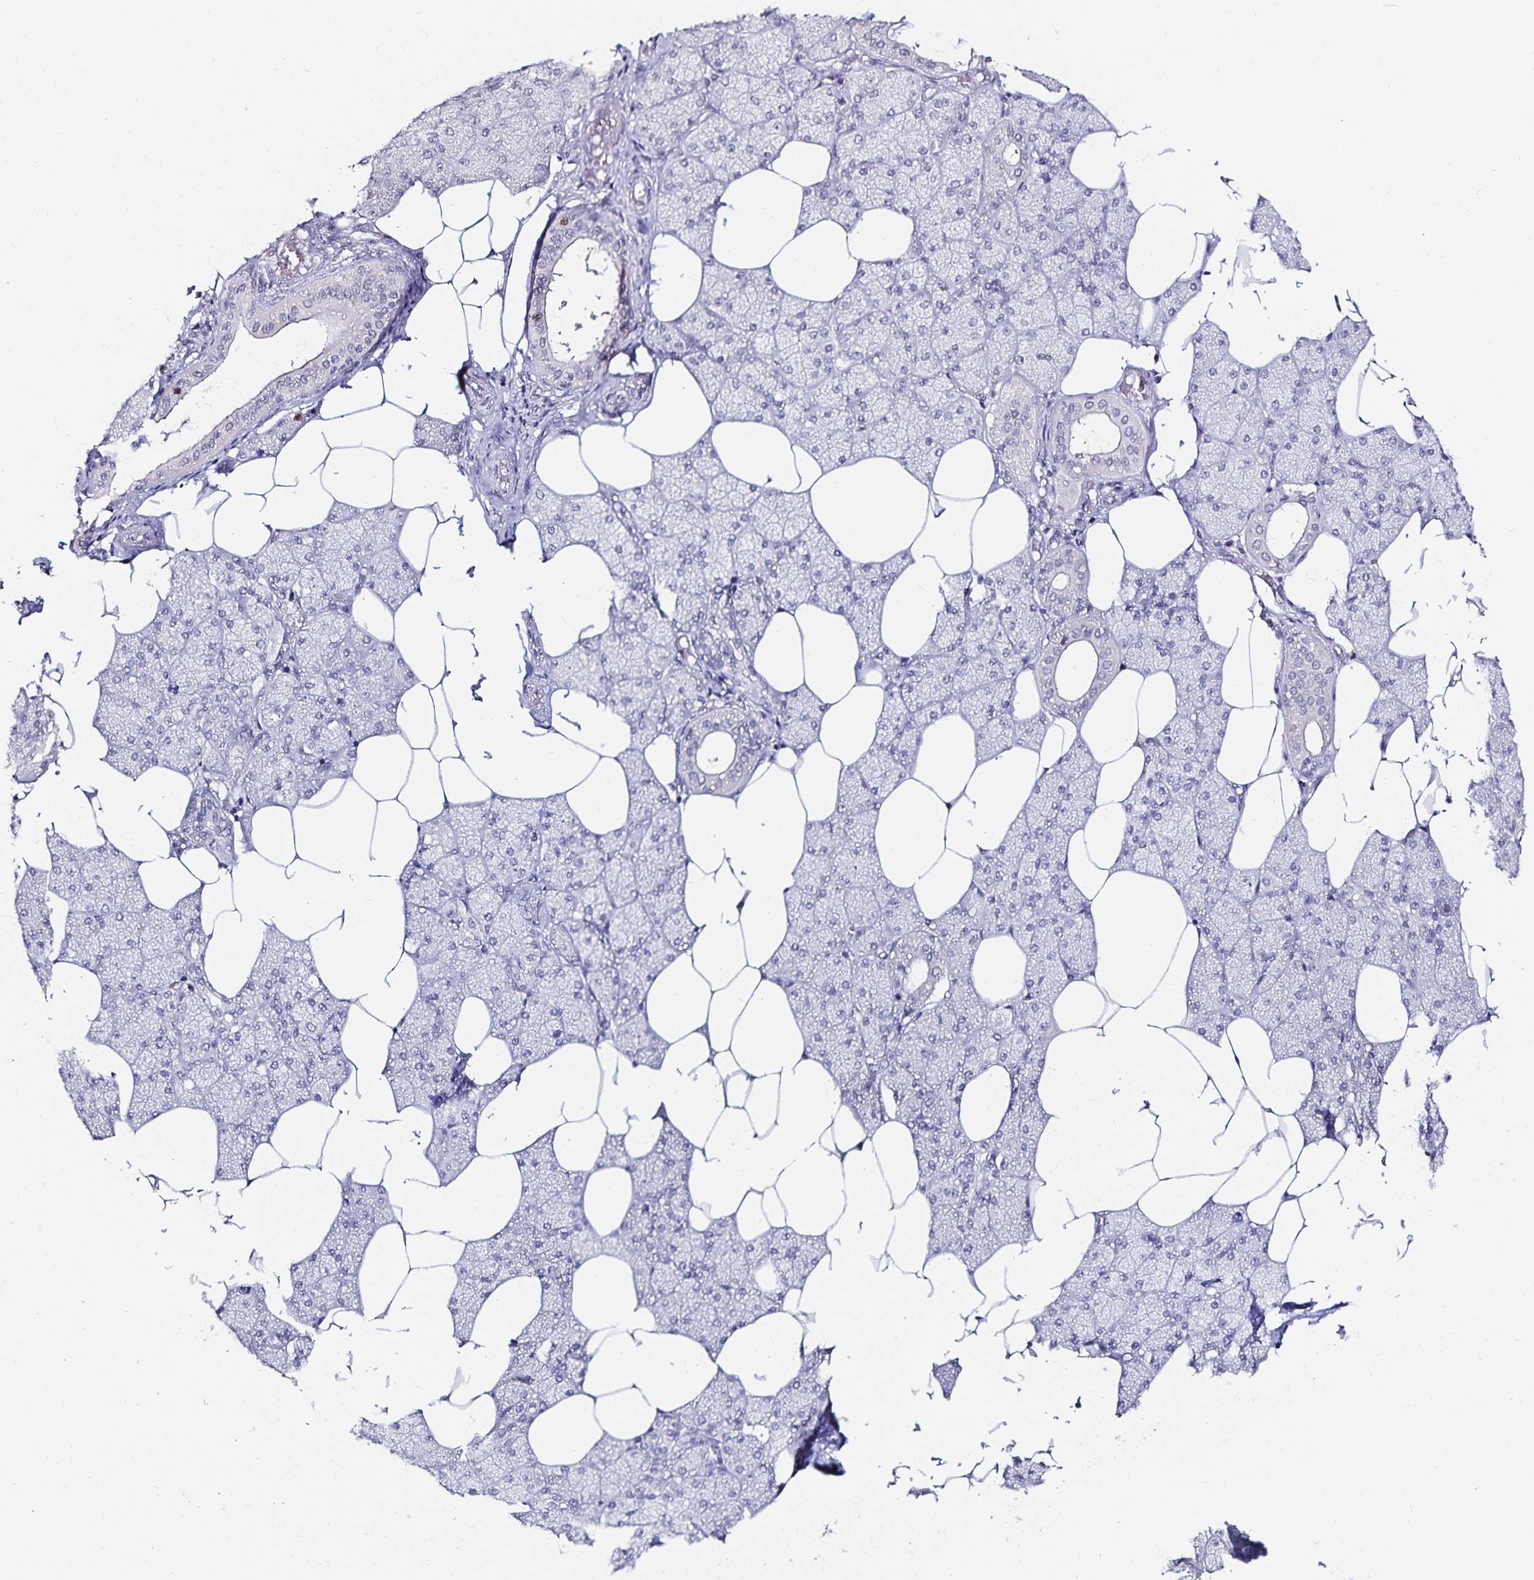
{"staining": {"intensity": "moderate", "quantity": "<25%", "location": "cytoplasmic/membranous,nuclear"}, "tissue": "salivary gland", "cell_type": "Glandular cells", "image_type": "normal", "snomed": [{"axis": "morphology", "description": "Normal tissue, NOS"}, {"axis": "topography", "description": "Salivary gland"}], "caption": "Salivary gland was stained to show a protein in brown. There is low levels of moderate cytoplasmic/membranous,nuclear positivity in about <25% of glandular cells. The staining was performed using DAB, with brown indicating positive protein expression. Nuclei are stained blue with hematoxylin.", "gene": "ANLN", "patient": {"sex": "female", "age": 43}}